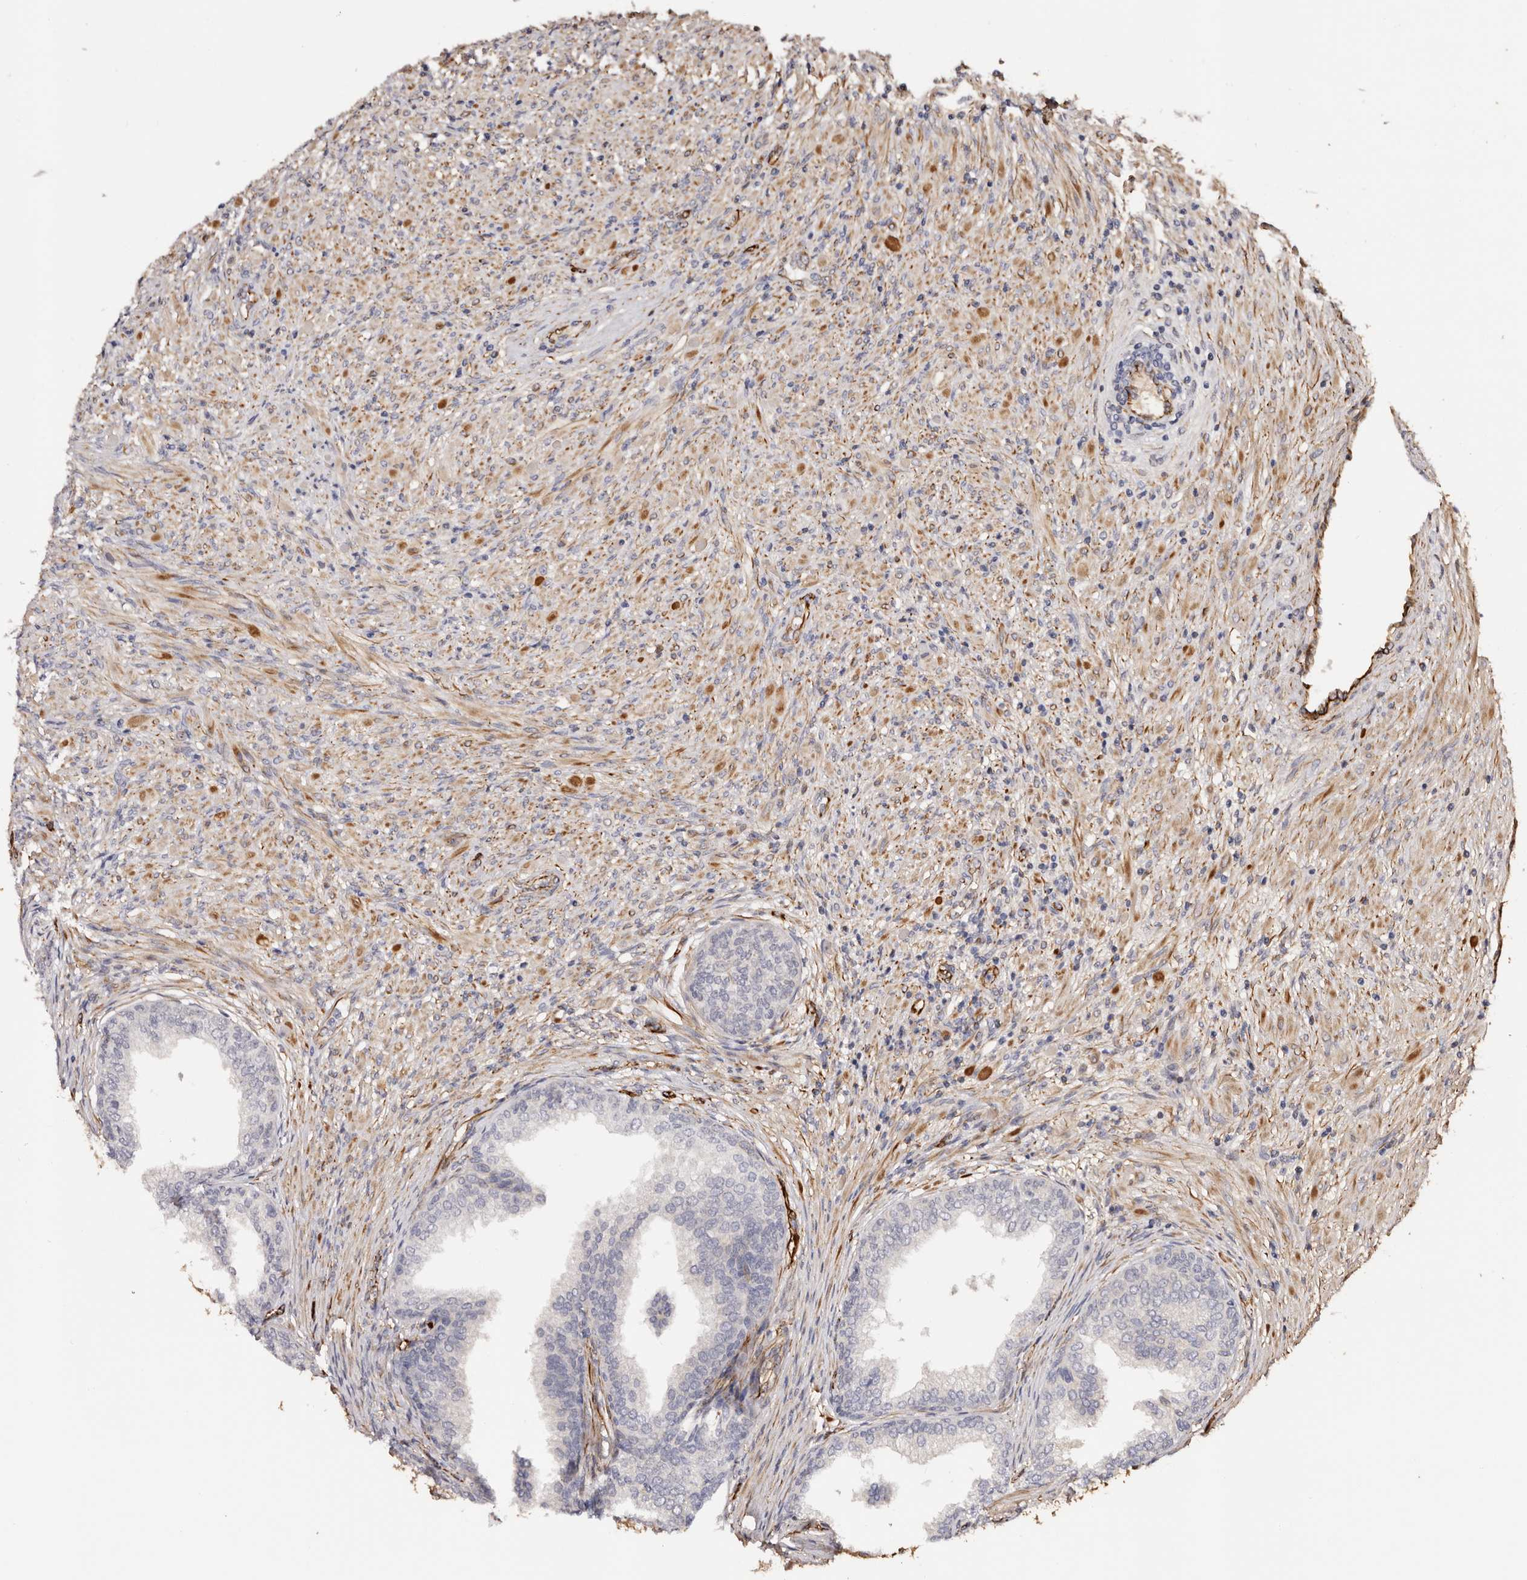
{"staining": {"intensity": "negative", "quantity": "none", "location": "none"}, "tissue": "prostate", "cell_type": "Glandular cells", "image_type": "normal", "snomed": [{"axis": "morphology", "description": "Normal tissue, NOS"}, {"axis": "topography", "description": "Prostate"}], "caption": "Protein analysis of benign prostate displays no significant expression in glandular cells.", "gene": "ZNF557", "patient": {"sex": "male", "age": 76}}